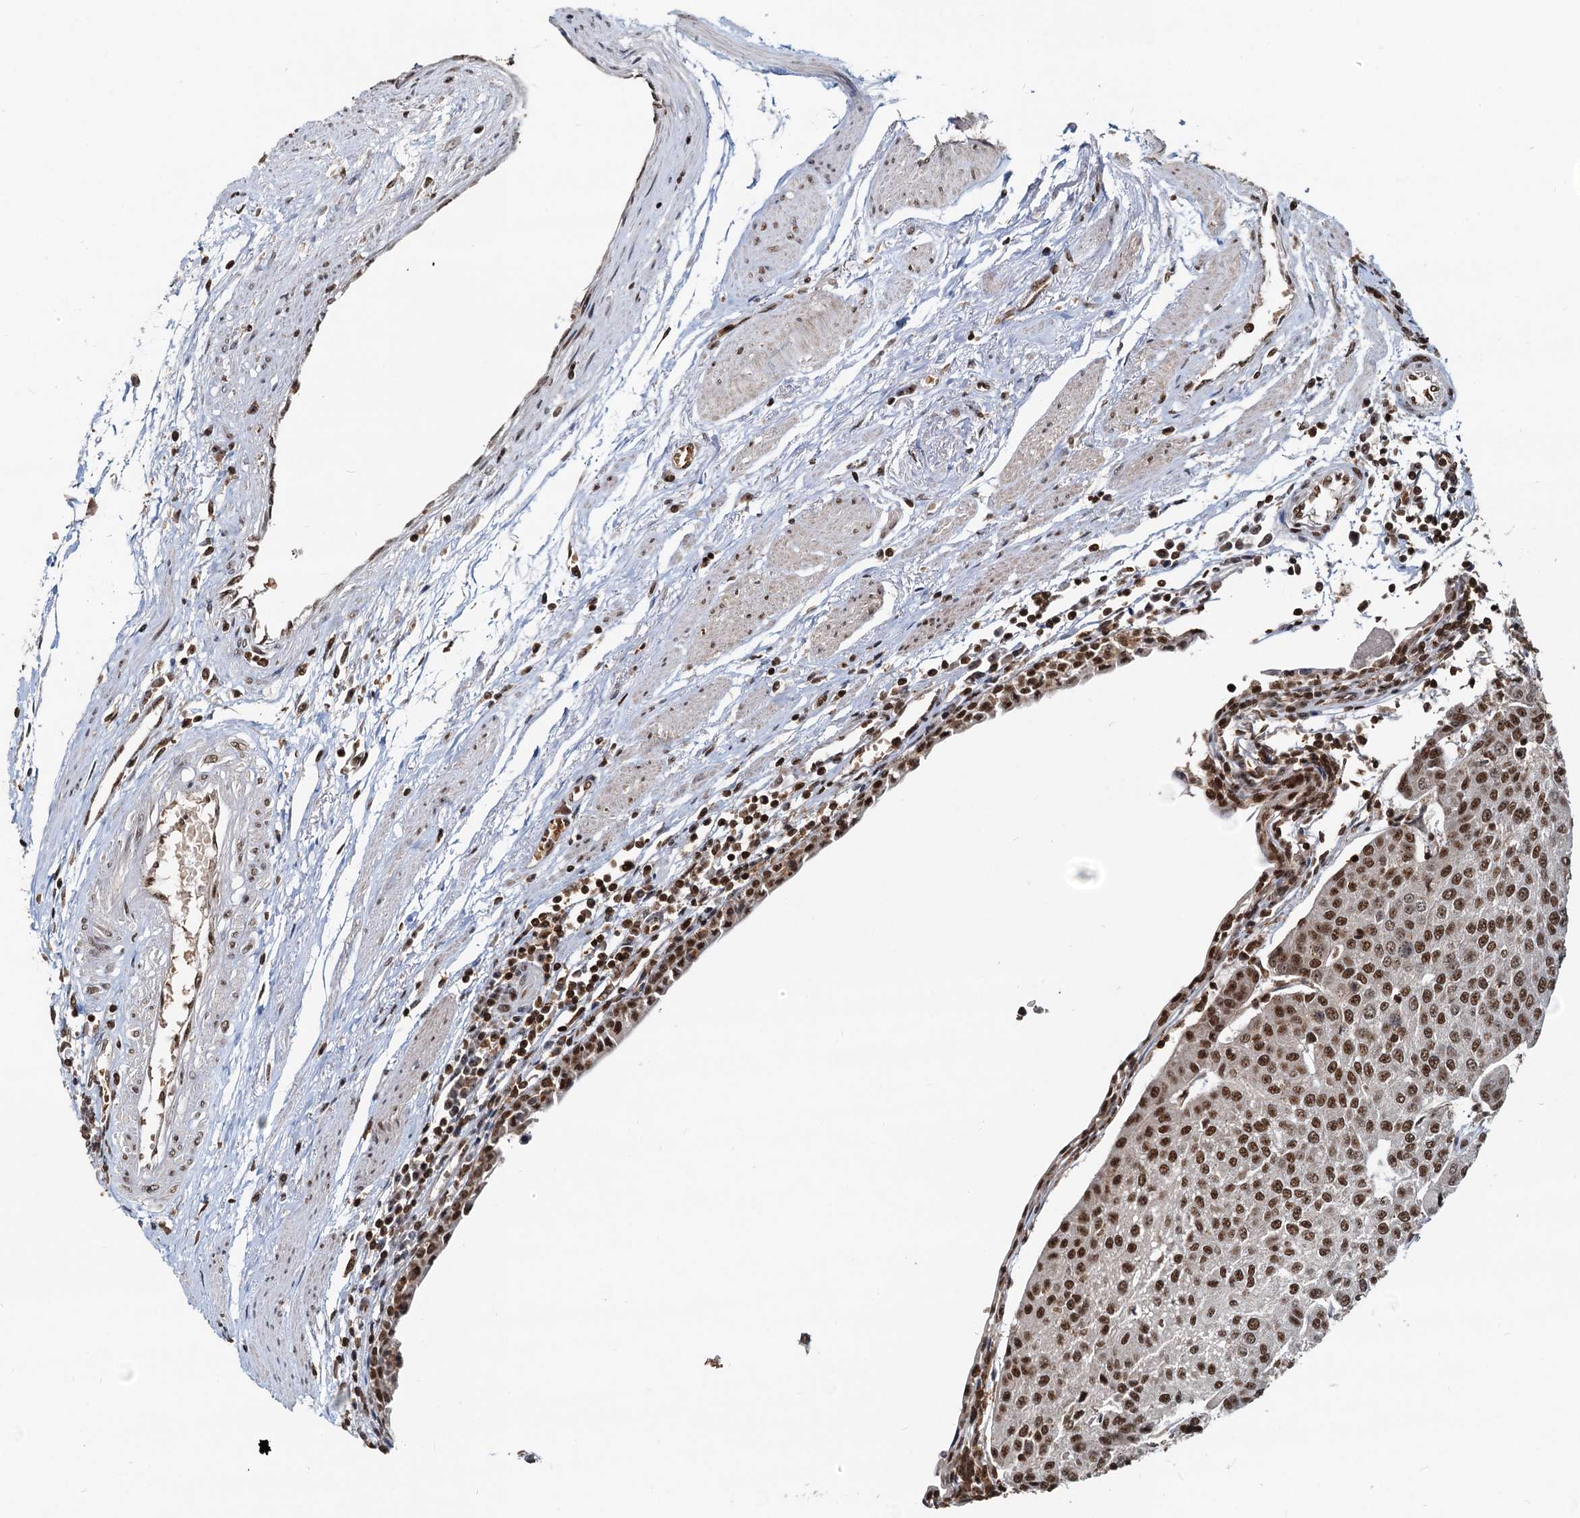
{"staining": {"intensity": "strong", "quantity": ">75%", "location": "nuclear"}, "tissue": "urothelial cancer", "cell_type": "Tumor cells", "image_type": "cancer", "snomed": [{"axis": "morphology", "description": "Urothelial carcinoma, High grade"}, {"axis": "topography", "description": "Urinary bladder"}], "caption": "Urothelial cancer stained with DAB immunohistochemistry displays high levels of strong nuclear staining in about >75% of tumor cells.", "gene": "RSRC2", "patient": {"sex": "female", "age": 85}}